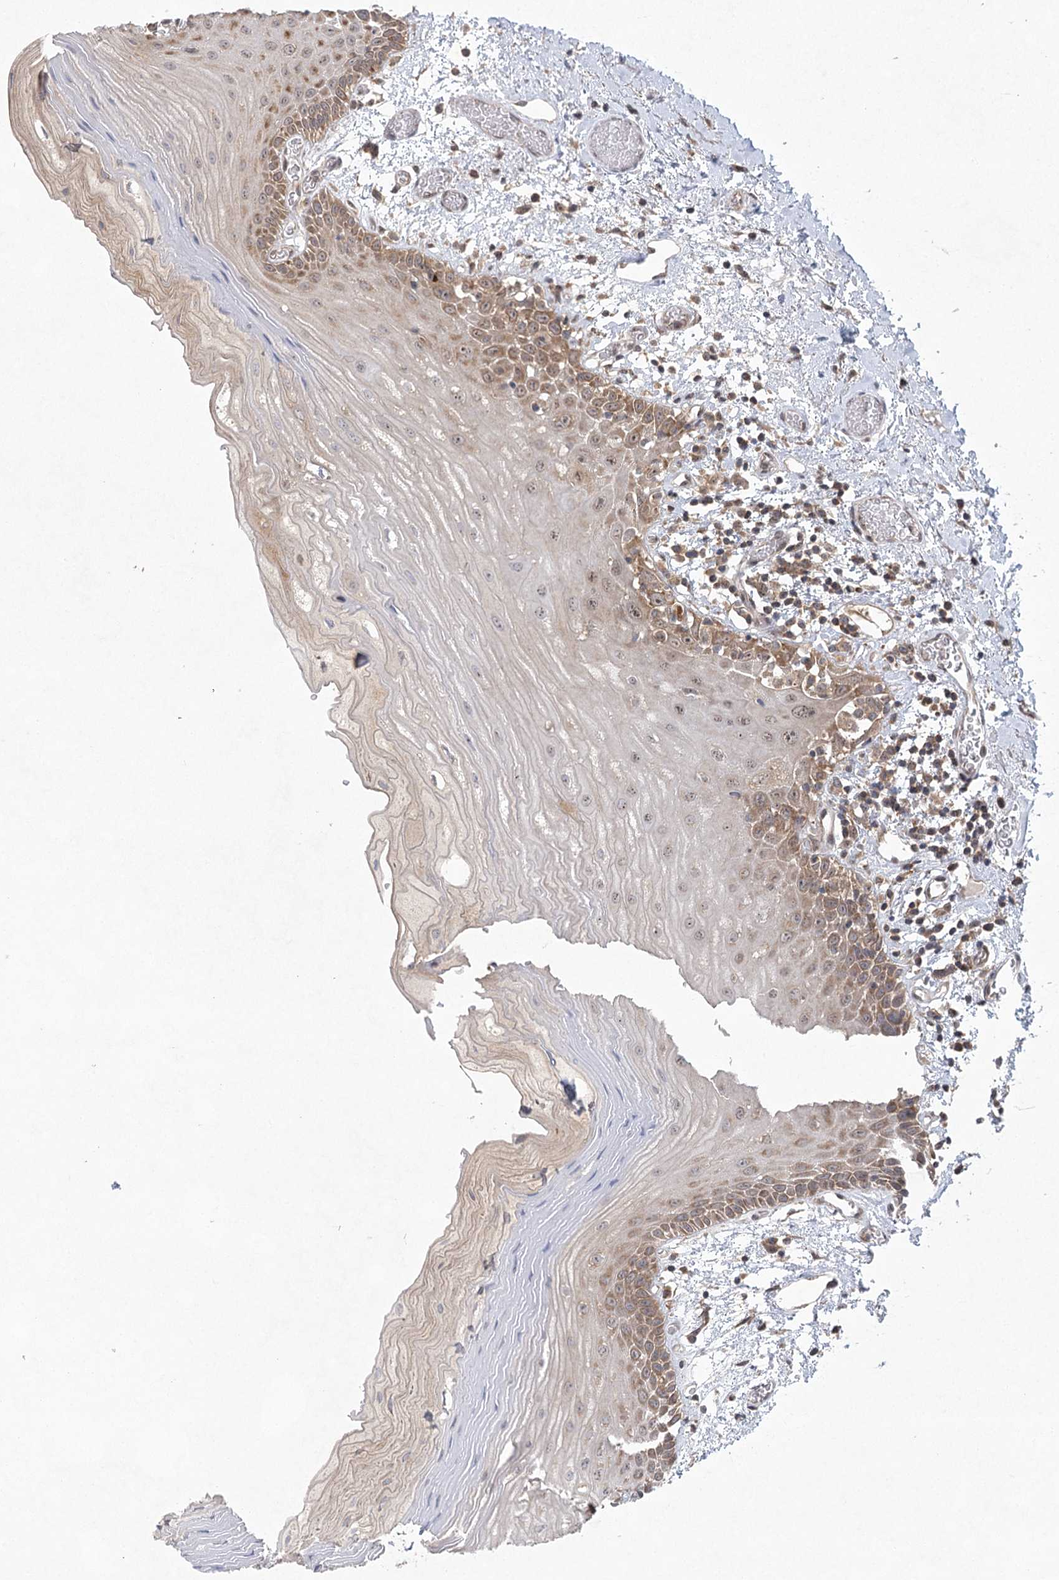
{"staining": {"intensity": "moderate", "quantity": "25%-75%", "location": "cytoplasmic/membranous,nuclear"}, "tissue": "oral mucosa", "cell_type": "Squamous epithelial cells", "image_type": "normal", "snomed": [{"axis": "morphology", "description": "Normal tissue, NOS"}, {"axis": "topography", "description": "Oral tissue"}], "caption": "Protein analysis of unremarkable oral mucosa shows moderate cytoplasmic/membranous,nuclear positivity in about 25%-75% of squamous epithelial cells. (brown staining indicates protein expression, while blue staining denotes nuclei).", "gene": "EIF3A", "patient": {"sex": "male", "age": 52}}